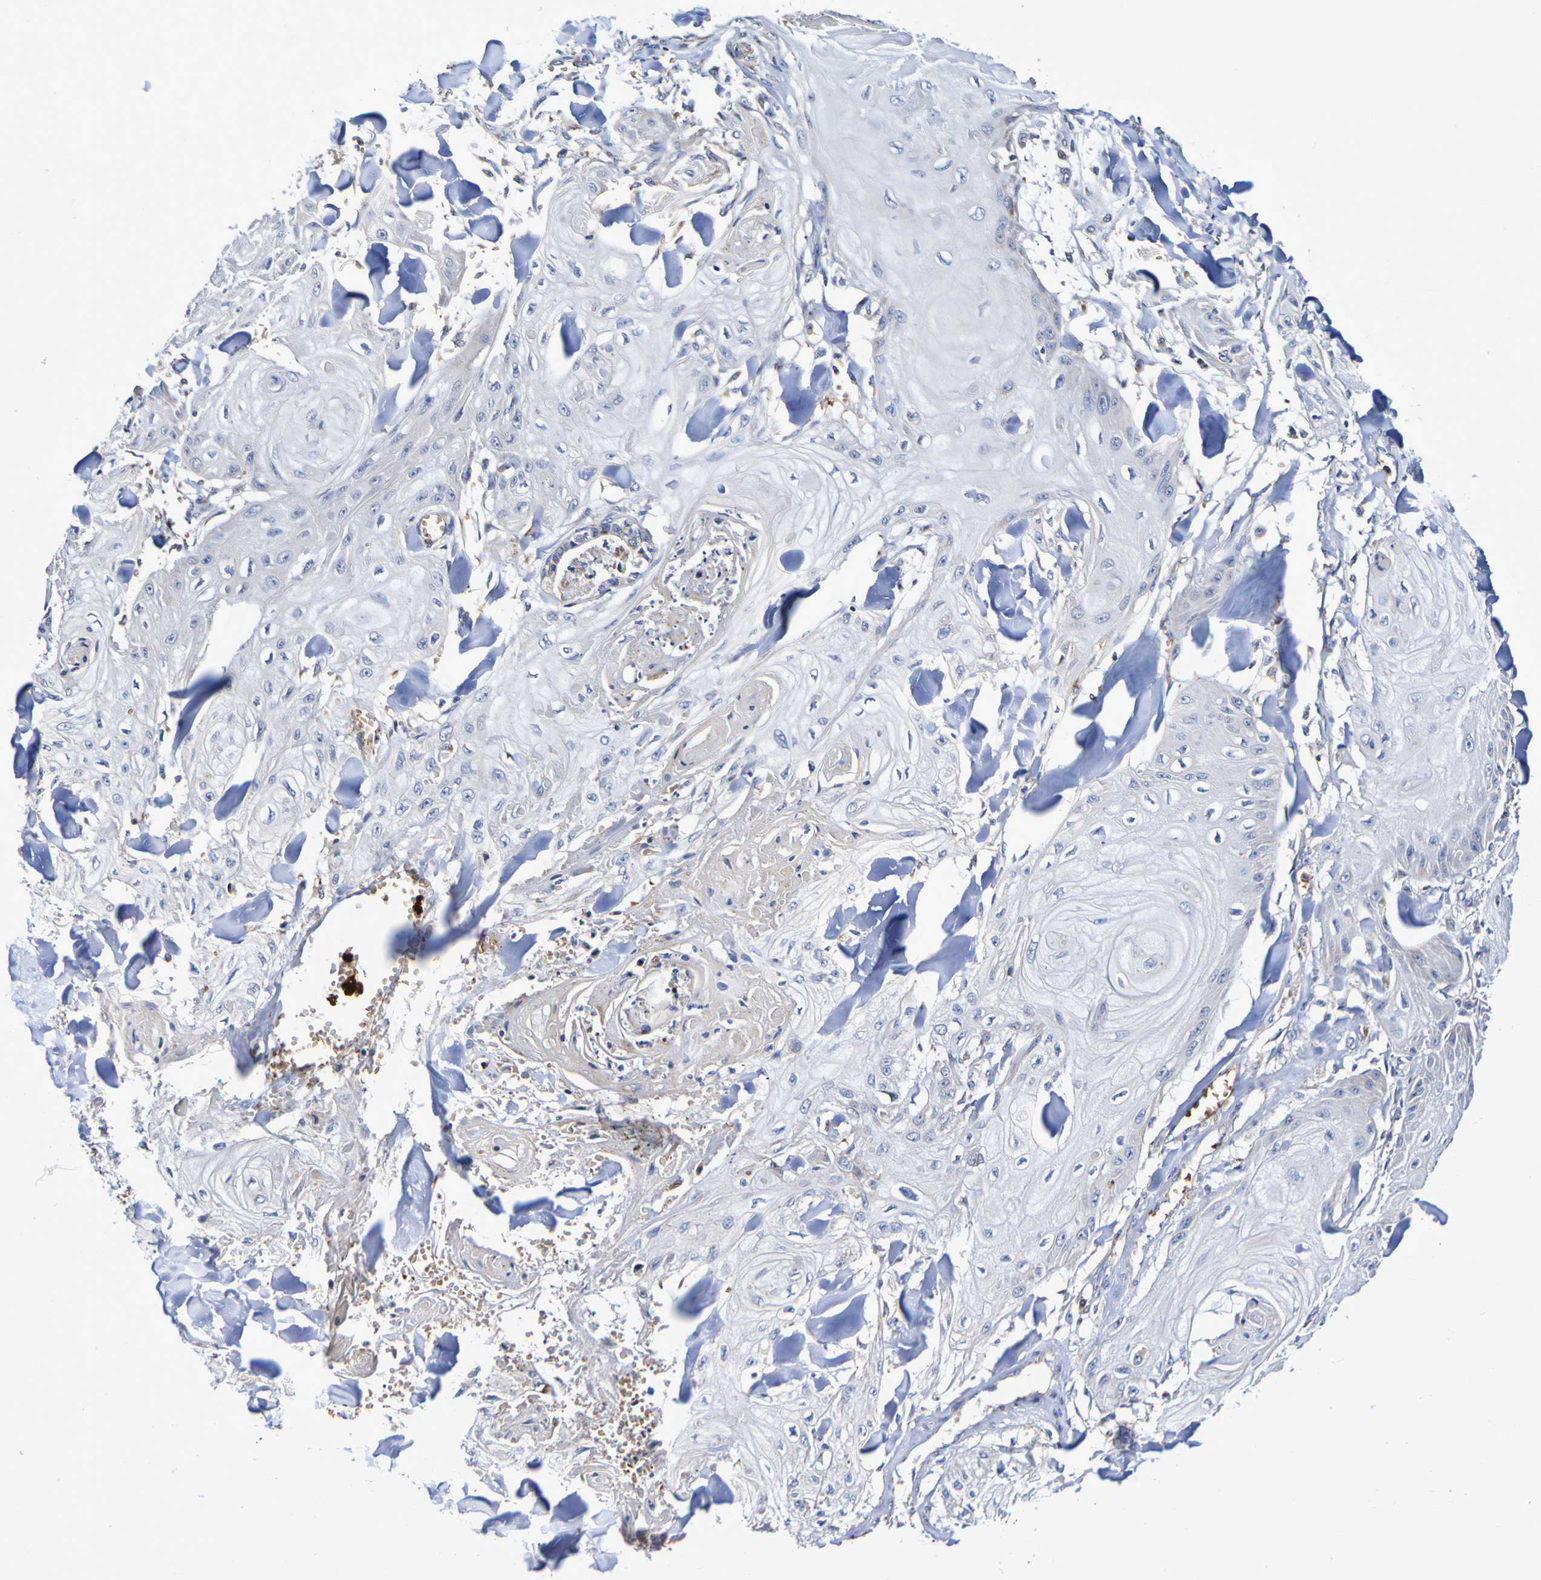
{"staining": {"intensity": "negative", "quantity": "none", "location": "none"}, "tissue": "skin cancer", "cell_type": "Tumor cells", "image_type": "cancer", "snomed": [{"axis": "morphology", "description": "Squamous cell carcinoma, NOS"}, {"axis": "topography", "description": "Skin"}], "caption": "Protein analysis of squamous cell carcinoma (skin) reveals no significant expression in tumor cells.", "gene": "WNT4", "patient": {"sex": "male", "age": 74}}